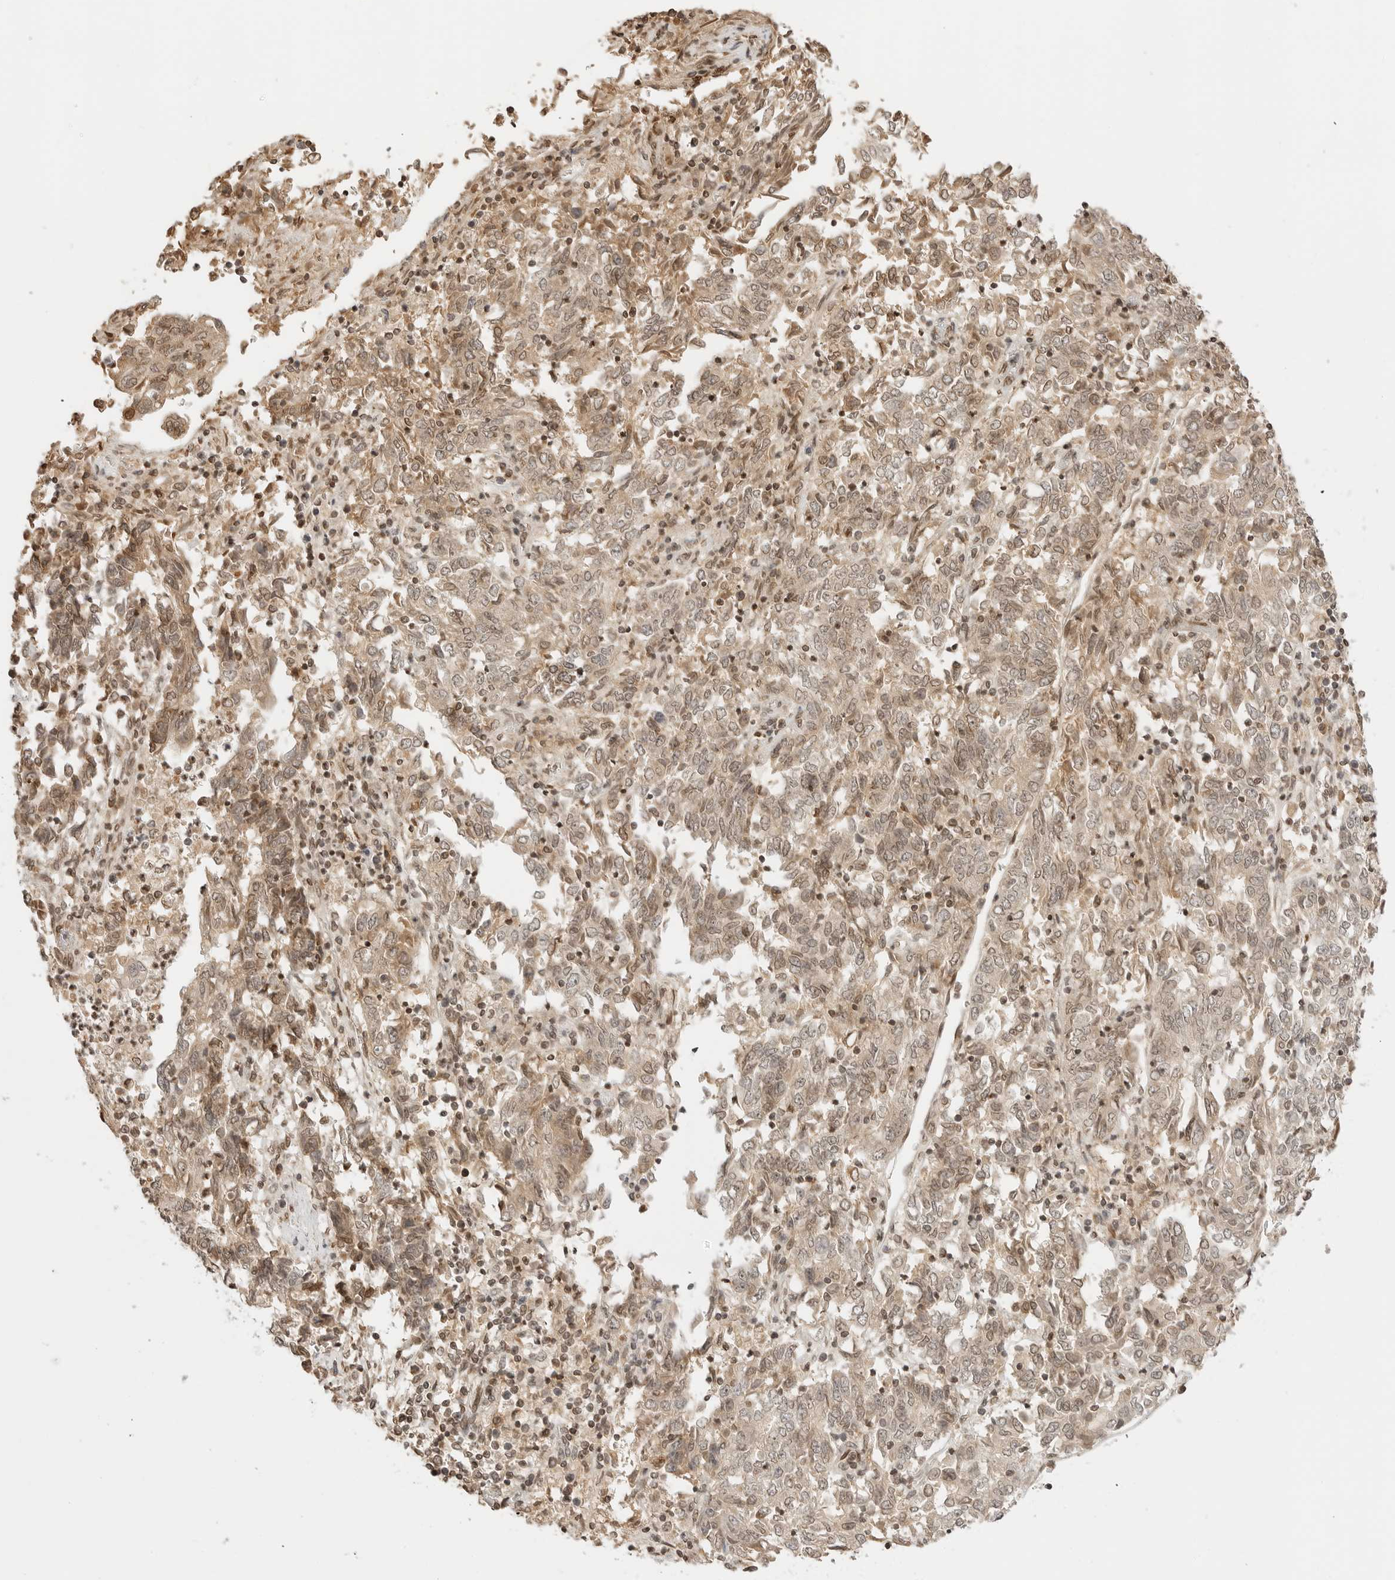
{"staining": {"intensity": "moderate", "quantity": ">75%", "location": "cytoplasmic/membranous,nuclear"}, "tissue": "endometrial cancer", "cell_type": "Tumor cells", "image_type": "cancer", "snomed": [{"axis": "morphology", "description": "Adenocarcinoma, NOS"}, {"axis": "topography", "description": "Endometrium"}], "caption": "A brown stain labels moderate cytoplasmic/membranous and nuclear staining of a protein in endometrial cancer tumor cells.", "gene": "POLH", "patient": {"sex": "female", "age": 80}}